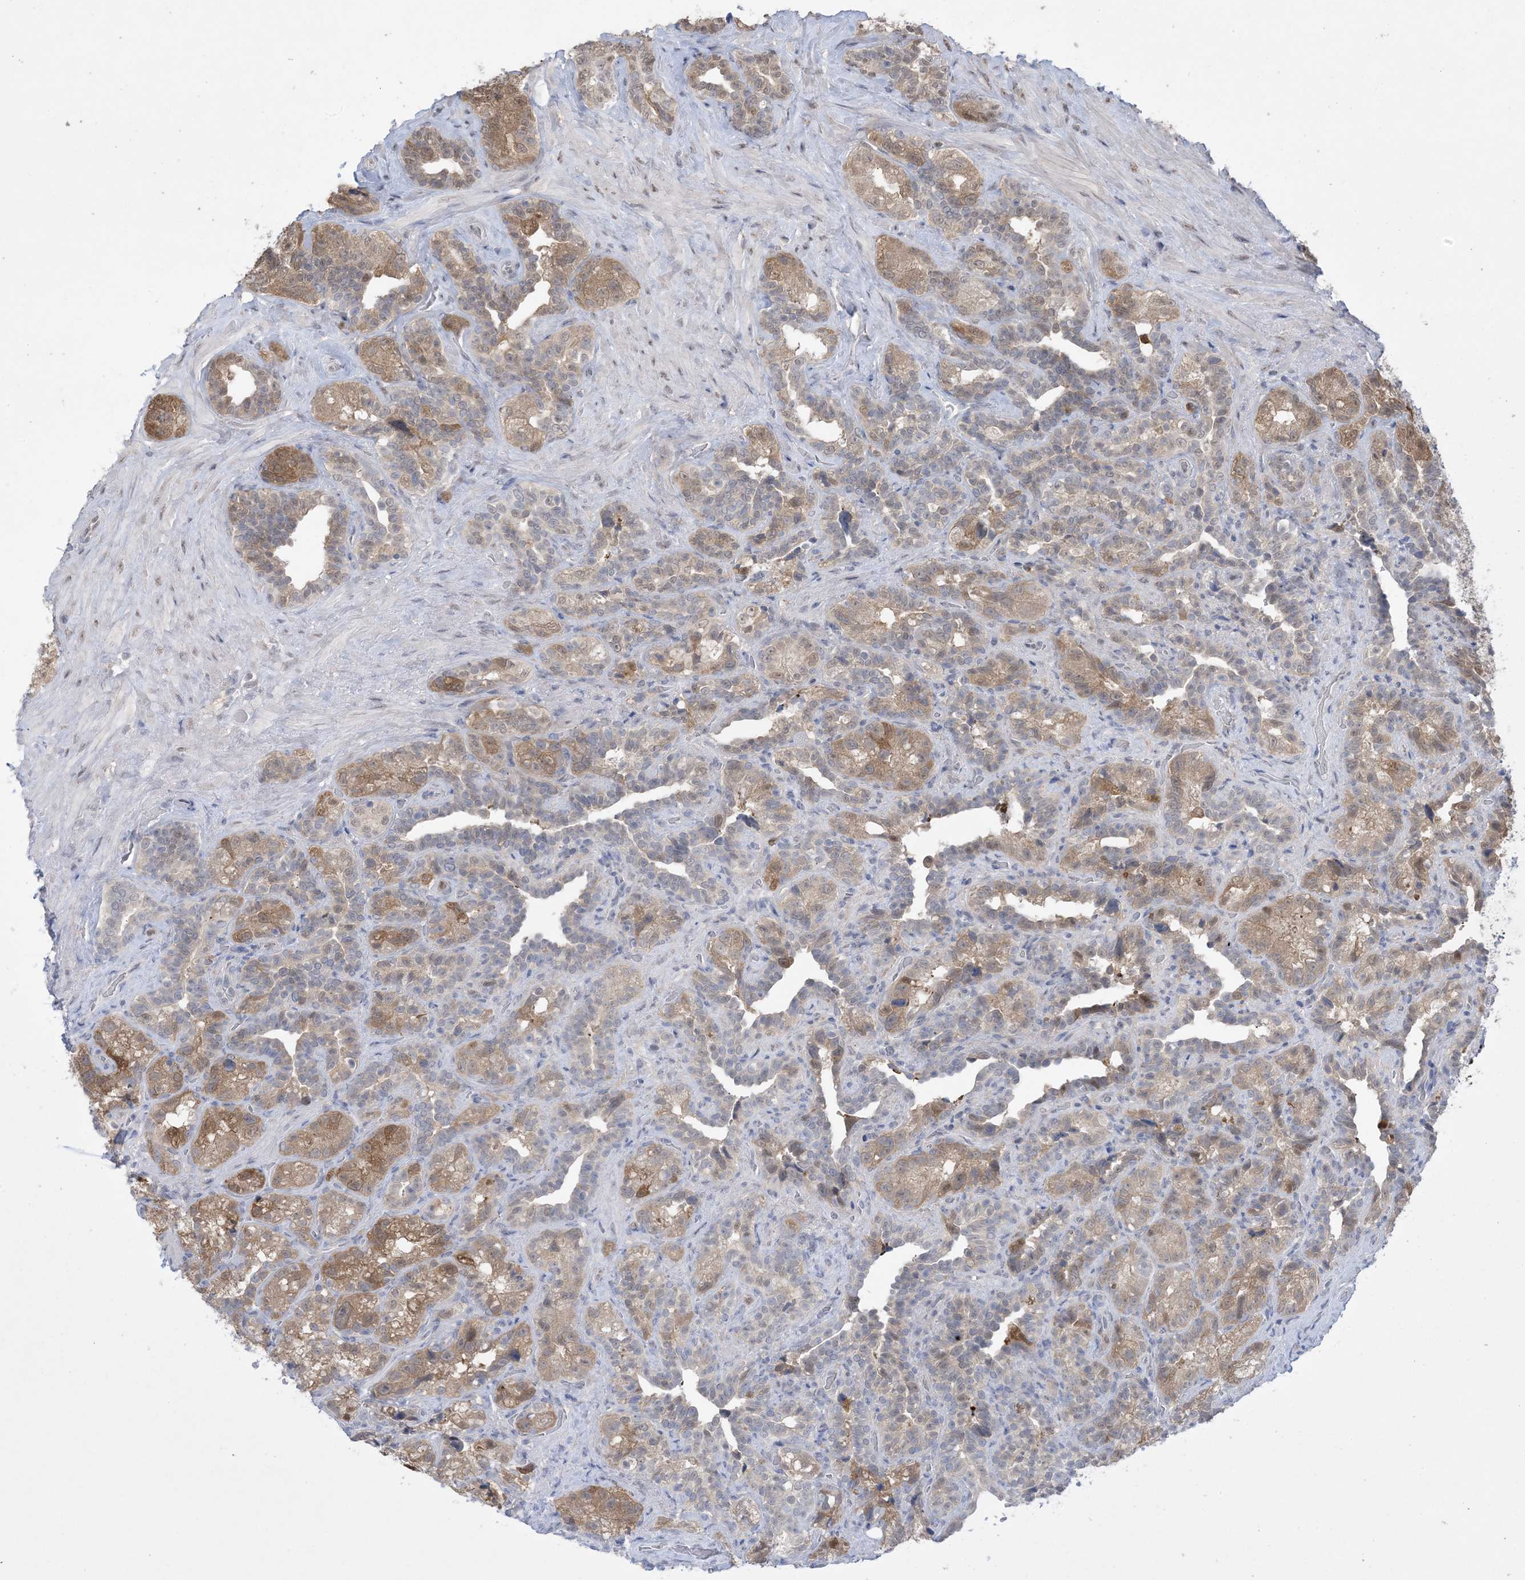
{"staining": {"intensity": "moderate", "quantity": ">75%", "location": "cytoplasmic/membranous"}, "tissue": "seminal vesicle", "cell_type": "Glandular cells", "image_type": "normal", "snomed": [{"axis": "morphology", "description": "Normal tissue, NOS"}, {"axis": "topography", "description": "Seminal veicle"}, {"axis": "topography", "description": "Peripheral nerve tissue"}], "caption": "Protein staining shows moderate cytoplasmic/membranous expression in about >75% of glandular cells in benign seminal vesicle.", "gene": "HMGCS1", "patient": {"sex": "male", "age": 67}}